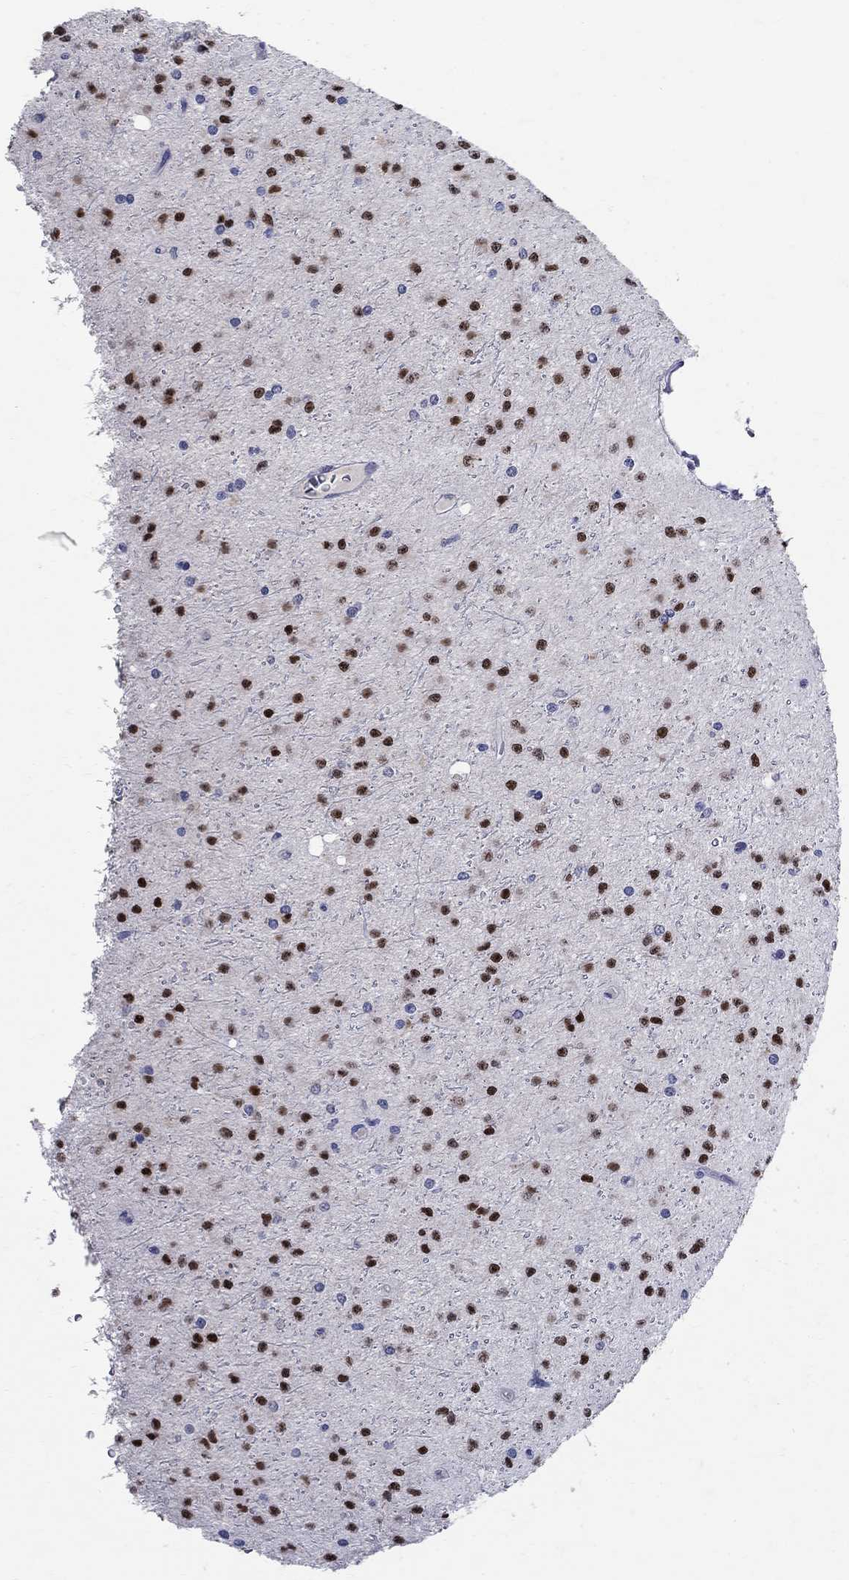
{"staining": {"intensity": "strong", "quantity": ">75%", "location": "nuclear"}, "tissue": "glioma", "cell_type": "Tumor cells", "image_type": "cancer", "snomed": [{"axis": "morphology", "description": "Glioma, malignant, Low grade"}, {"axis": "topography", "description": "Brain"}], "caption": "A brown stain shows strong nuclear positivity of a protein in human malignant low-grade glioma tumor cells.", "gene": "SOX2", "patient": {"sex": "male", "age": 27}}